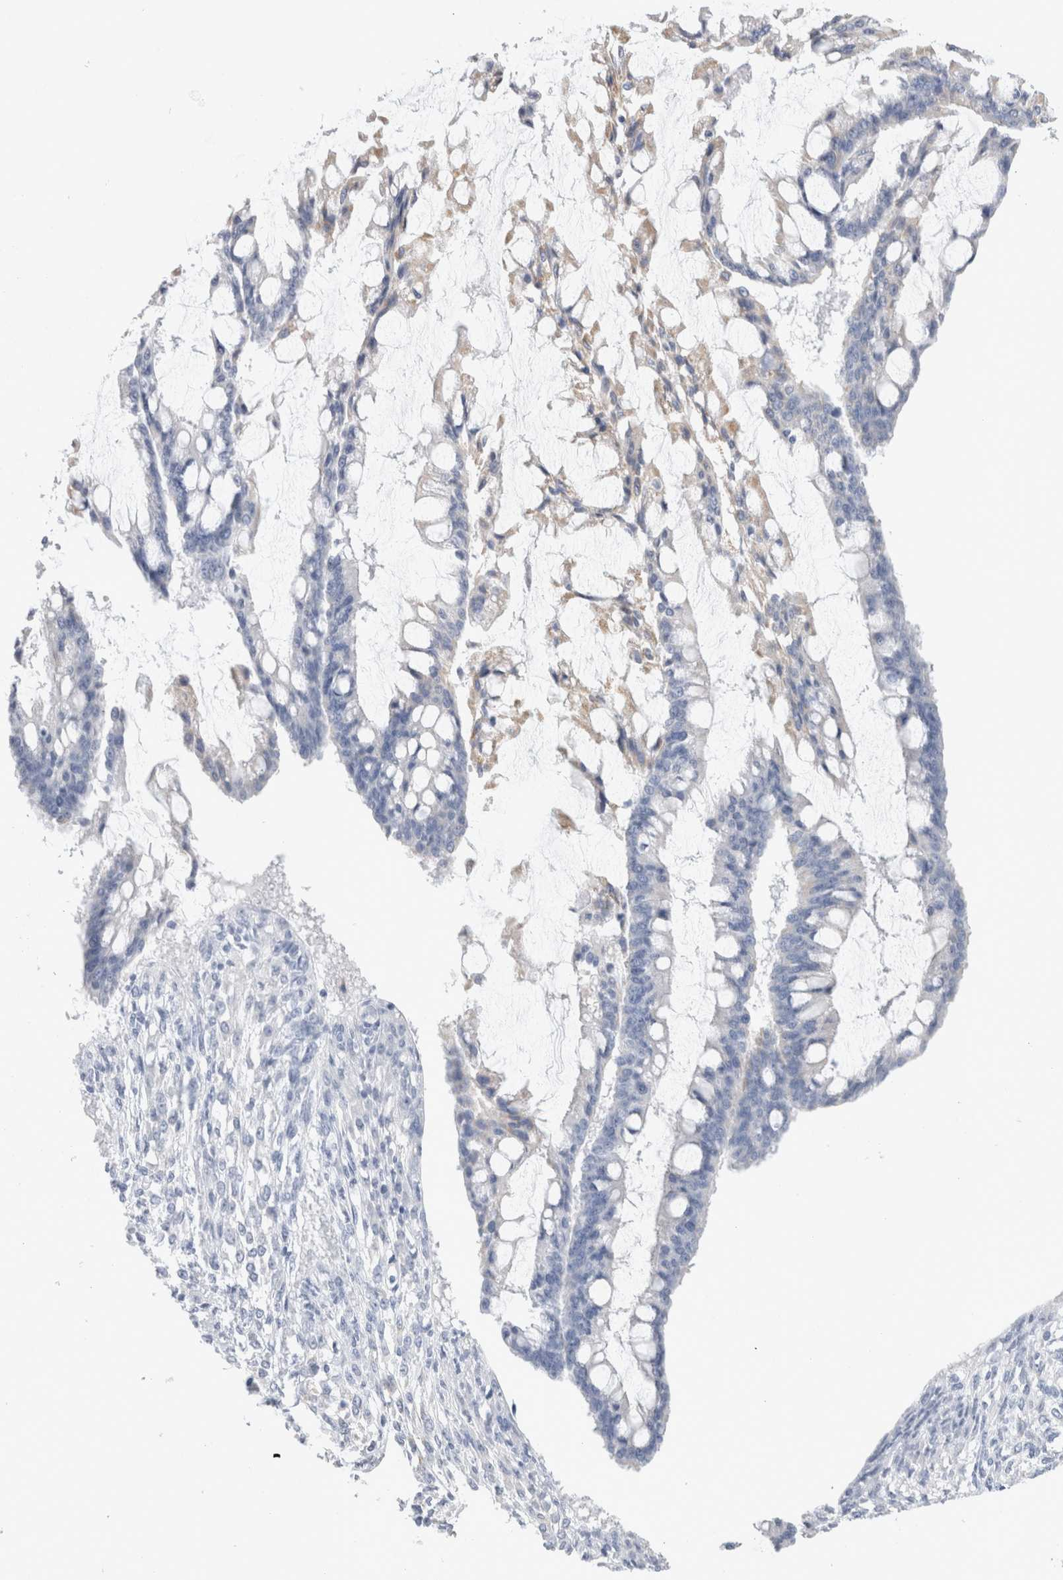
{"staining": {"intensity": "weak", "quantity": "<25%", "location": "cytoplasmic/membranous"}, "tissue": "ovarian cancer", "cell_type": "Tumor cells", "image_type": "cancer", "snomed": [{"axis": "morphology", "description": "Cystadenocarcinoma, mucinous, NOS"}, {"axis": "topography", "description": "Ovary"}], "caption": "Immunohistochemical staining of mucinous cystadenocarcinoma (ovarian) shows no significant expression in tumor cells.", "gene": "ECHDC2", "patient": {"sex": "female", "age": 73}}